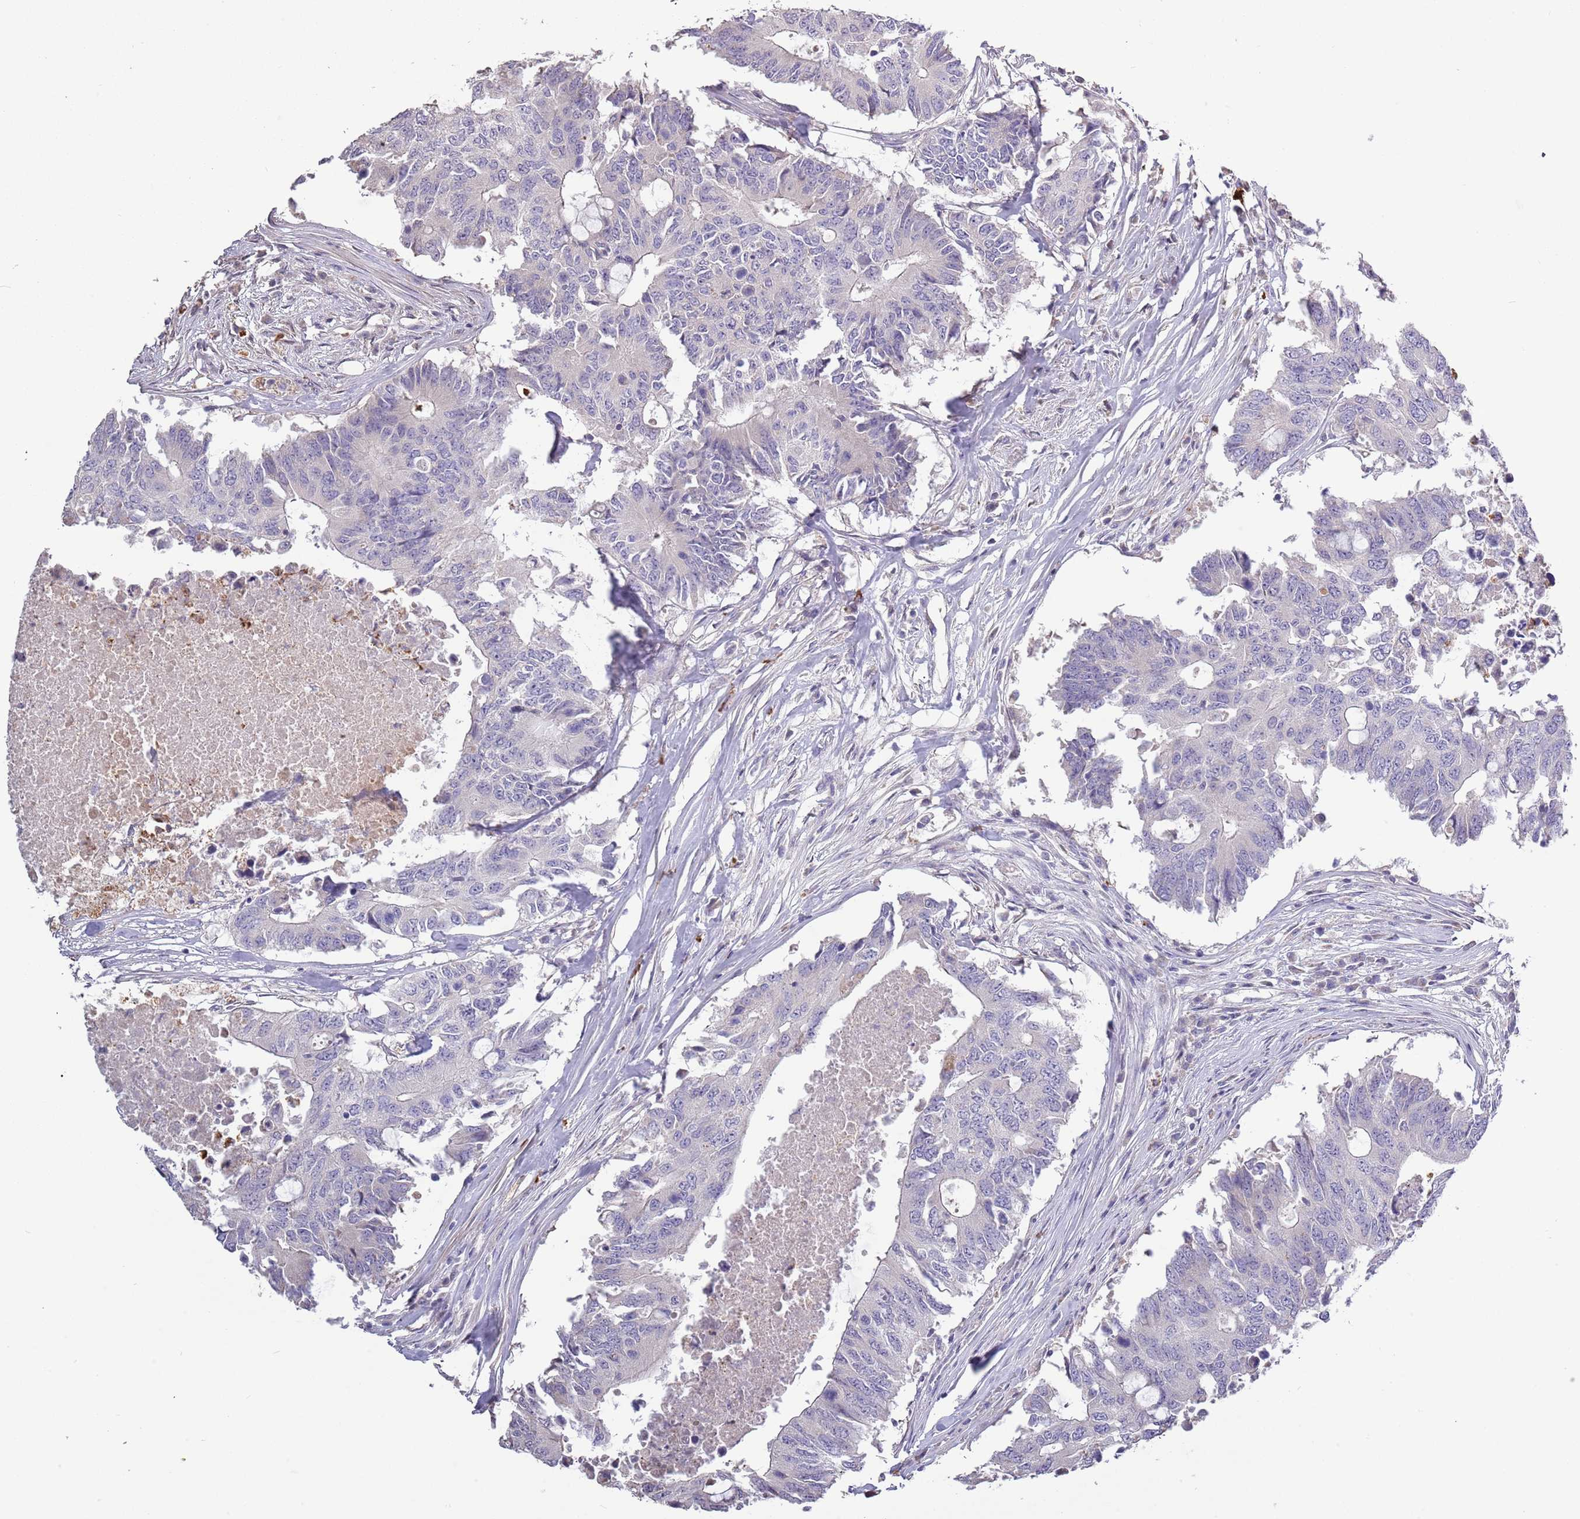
{"staining": {"intensity": "negative", "quantity": "none", "location": "none"}, "tissue": "colorectal cancer", "cell_type": "Tumor cells", "image_type": "cancer", "snomed": [{"axis": "morphology", "description": "Adenocarcinoma, NOS"}, {"axis": "topography", "description": "Colon"}], "caption": "The photomicrograph displays no staining of tumor cells in colorectal adenocarcinoma. (DAB (3,3'-diaminobenzidine) immunohistochemistry (IHC) with hematoxylin counter stain).", "gene": "P2RY13", "patient": {"sex": "male", "age": 71}}